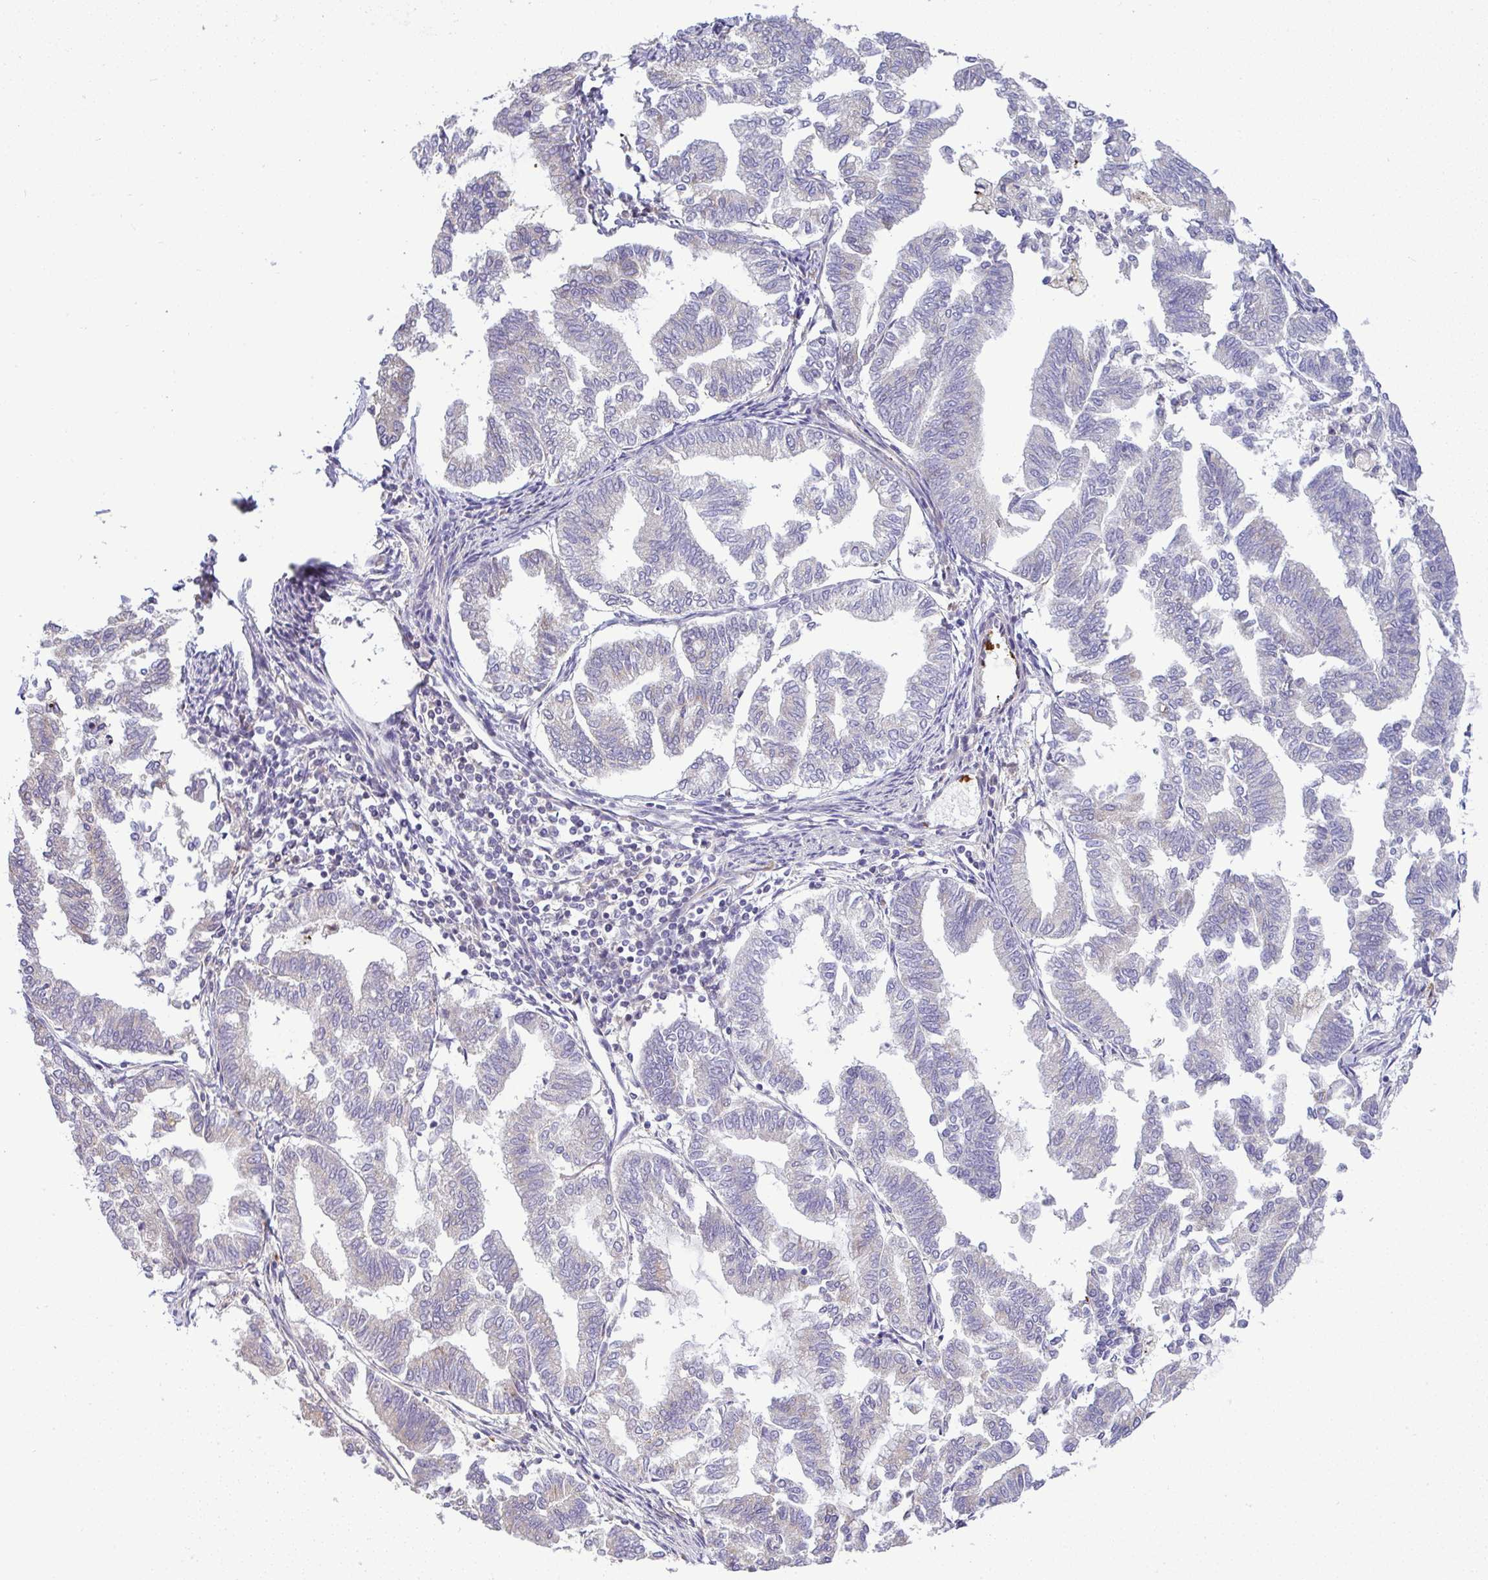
{"staining": {"intensity": "negative", "quantity": "none", "location": "none"}, "tissue": "endometrial cancer", "cell_type": "Tumor cells", "image_type": "cancer", "snomed": [{"axis": "morphology", "description": "Adenocarcinoma, NOS"}, {"axis": "topography", "description": "Endometrium"}], "caption": "A micrograph of endometrial adenocarcinoma stained for a protein displays no brown staining in tumor cells. Brightfield microscopy of IHC stained with DAB (3,3'-diaminobenzidine) (brown) and hematoxylin (blue), captured at high magnification.", "gene": "GRID2", "patient": {"sex": "female", "age": 79}}